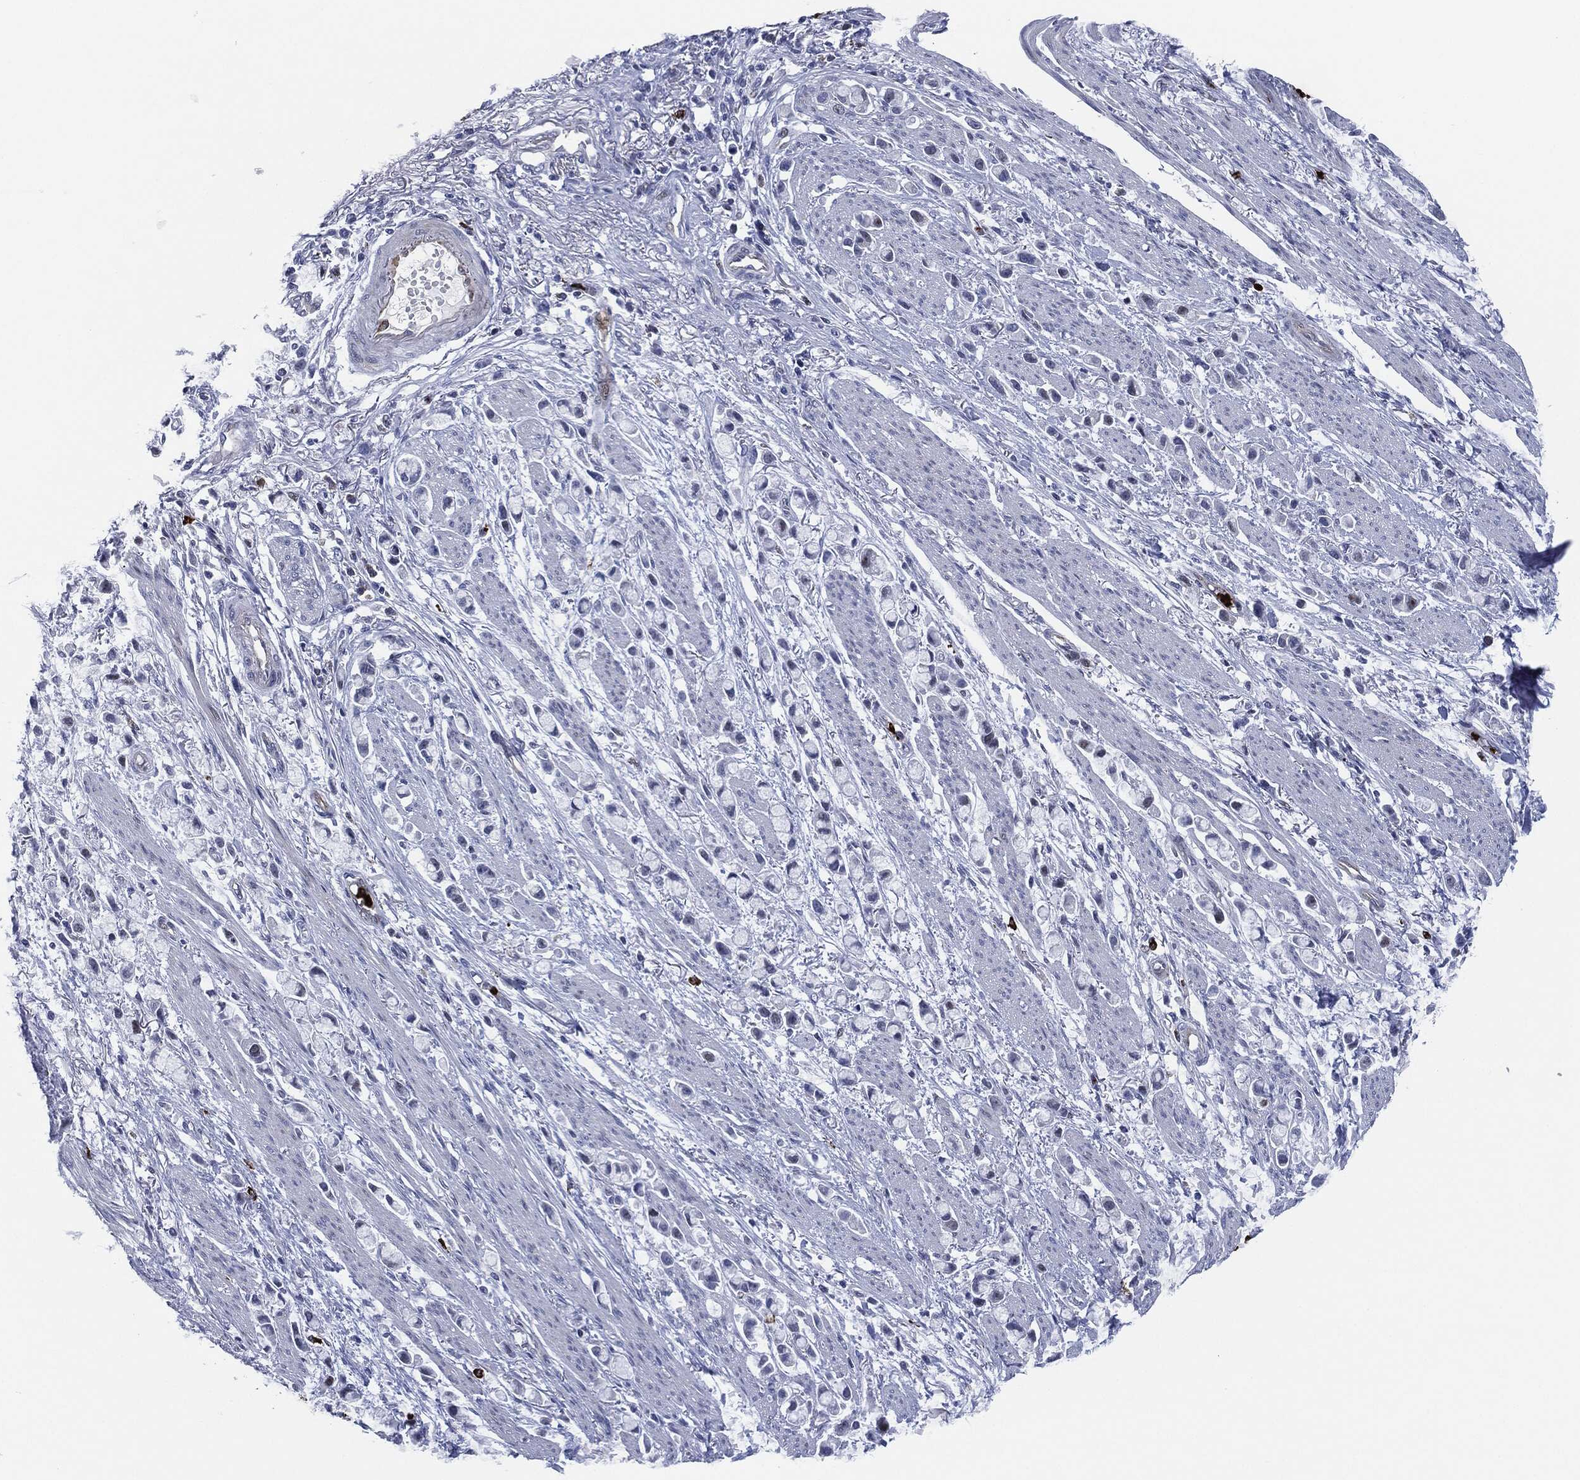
{"staining": {"intensity": "negative", "quantity": "none", "location": "none"}, "tissue": "stomach cancer", "cell_type": "Tumor cells", "image_type": "cancer", "snomed": [{"axis": "morphology", "description": "Adenocarcinoma, NOS"}, {"axis": "topography", "description": "Stomach"}], "caption": "Immunohistochemical staining of stomach adenocarcinoma demonstrates no significant staining in tumor cells.", "gene": "MPO", "patient": {"sex": "female", "age": 81}}